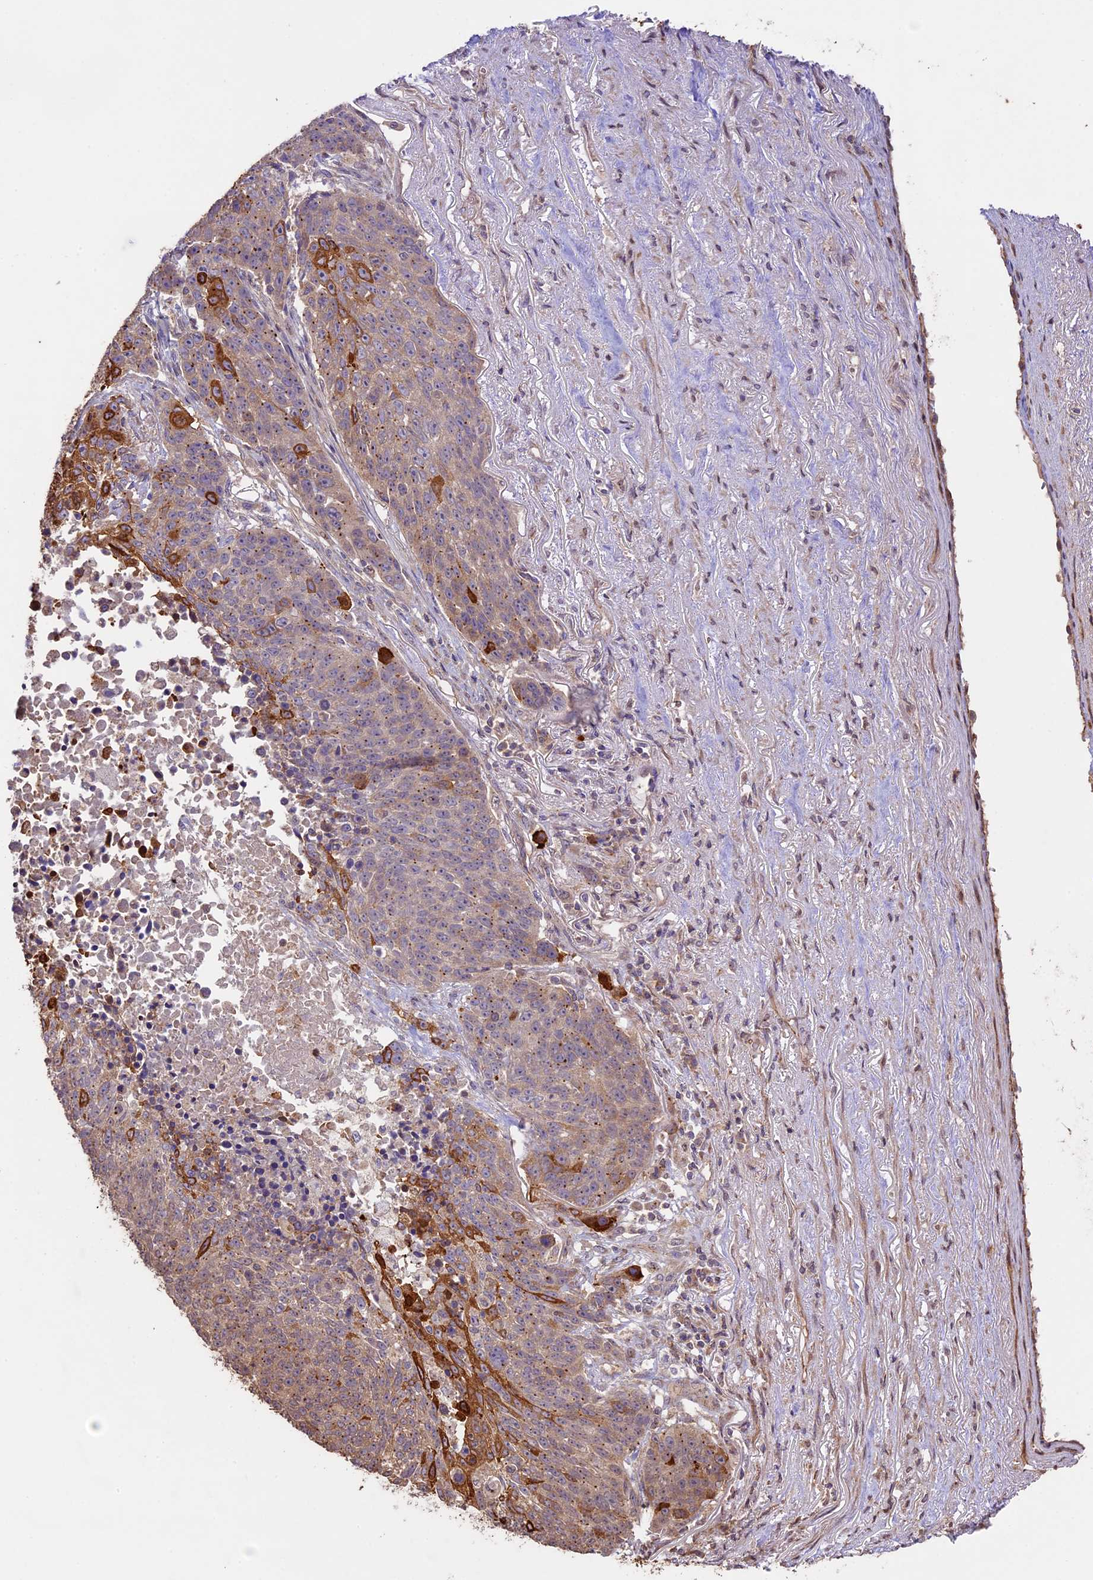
{"staining": {"intensity": "strong", "quantity": "<25%", "location": "cytoplasmic/membranous"}, "tissue": "lung cancer", "cell_type": "Tumor cells", "image_type": "cancer", "snomed": [{"axis": "morphology", "description": "Normal tissue, NOS"}, {"axis": "morphology", "description": "Squamous cell carcinoma, NOS"}, {"axis": "topography", "description": "Lymph node"}, {"axis": "topography", "description": "Lung"}], "caption": "Protein expression by immunohistochemistry (IHC) displays strong cytoplasmic/membranous staining in about <25% of tumor cells in lung cancer (squamous cell carcinoma).", "gene": "BCAS4", "patient": {"sex": "male", "age": 66}}